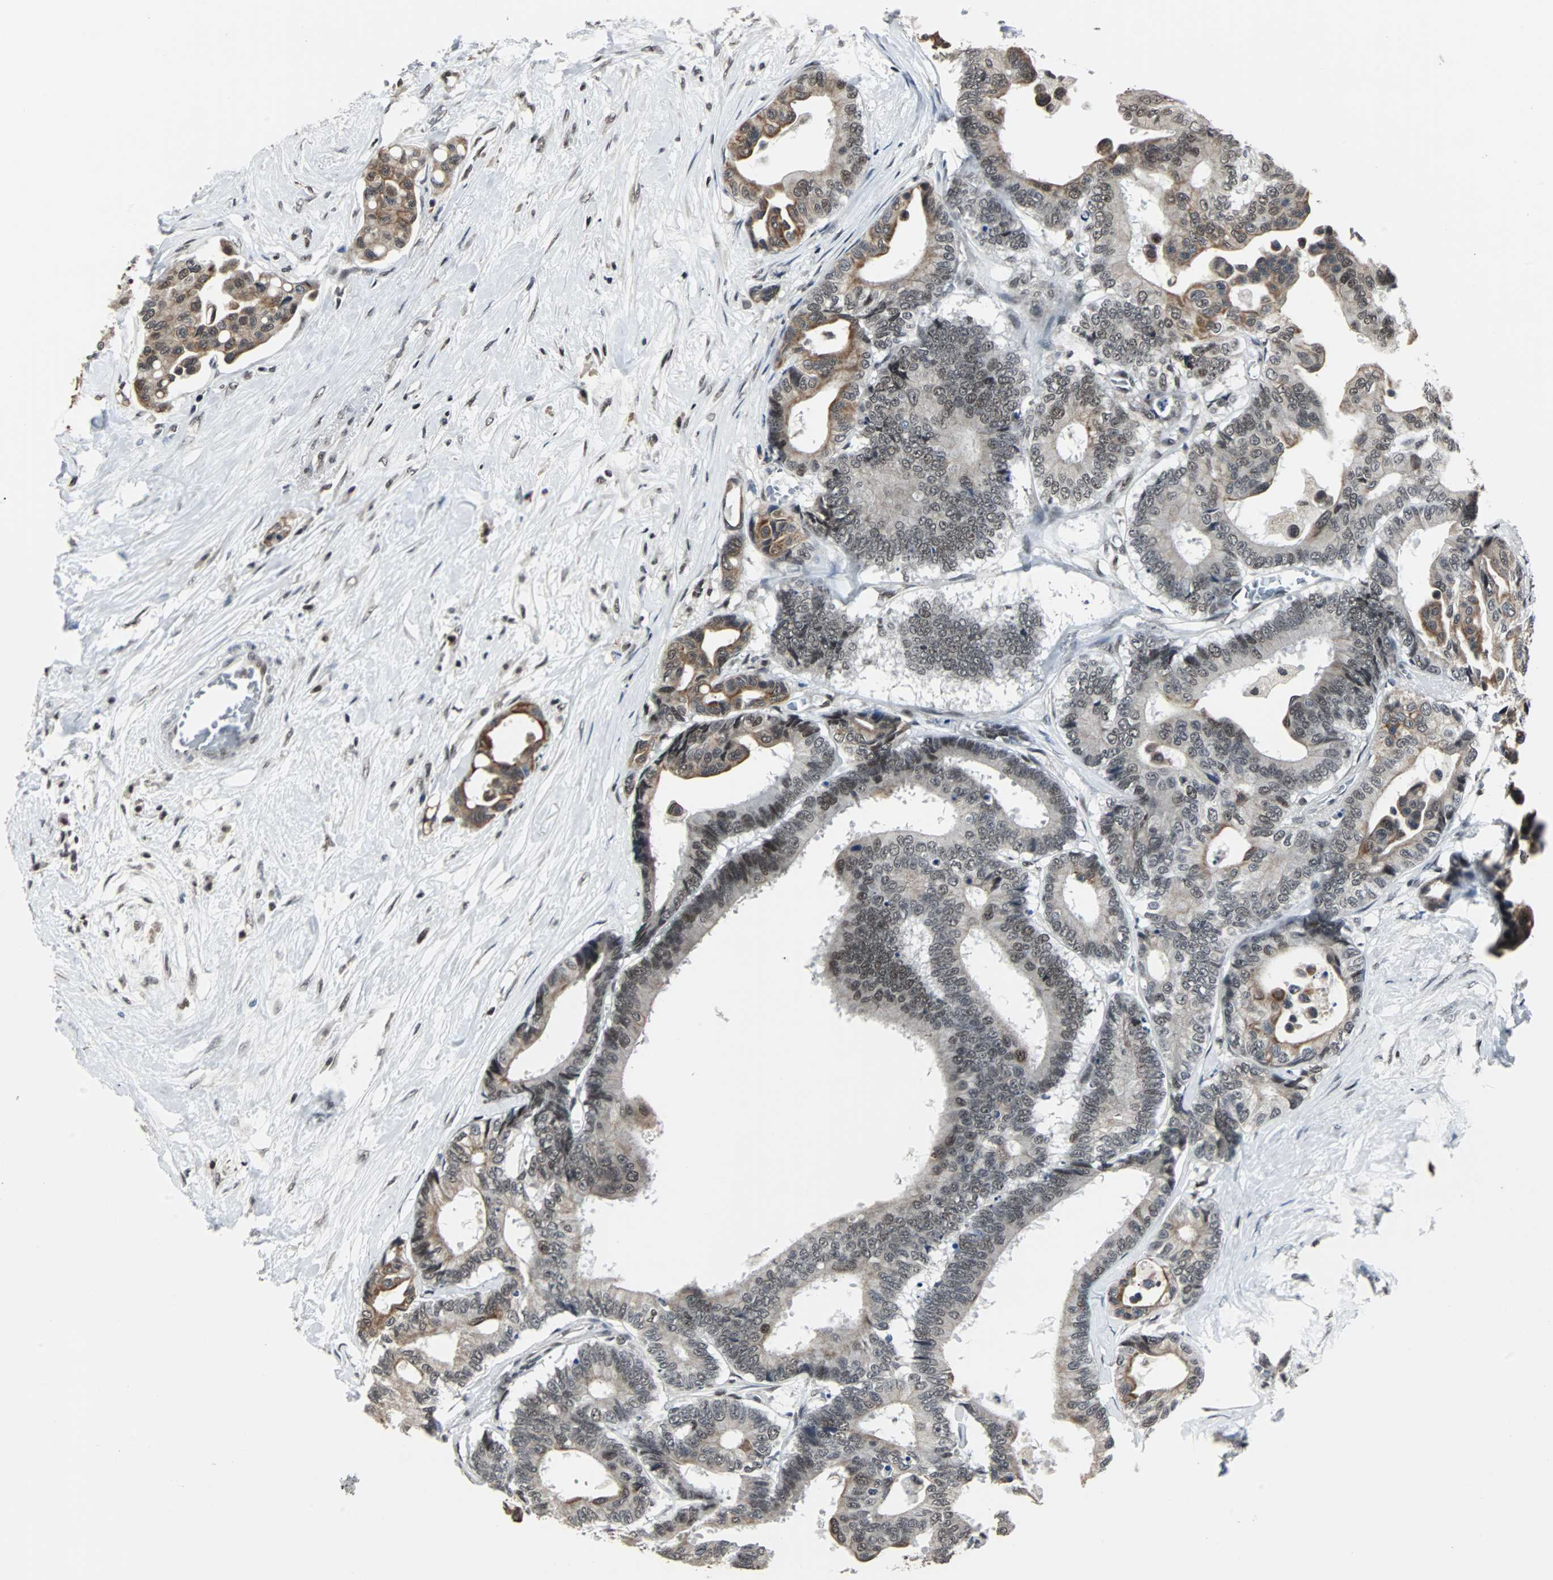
{"staining": {"intensity": "moderate", "quantity": "<25%", "location": "cytoplasmic/membranous"}, "tissue": "colorectal cancer", "cell_type": "Tumor cells", "image_type": "cancer", "snomed": [{"axis": "morphology", "description": "Normal tissue, NOS"}, {"axis": "morphology", "description": "Adenocarcinoma, NOS"}, {"axis": "topography", "description": "Colon"}], "caption": "Immunohistochemistry (IHC) (DAB) staining of human colorectal cancer displays moderate cytoplasmic/membranous protein expression in approximately <25% of tumor cells. (DAB = brown stain, brightfield microscopy at high magnification).", "gene": "TERF2IP", "patient": {"sex": "male", "age": 82}}